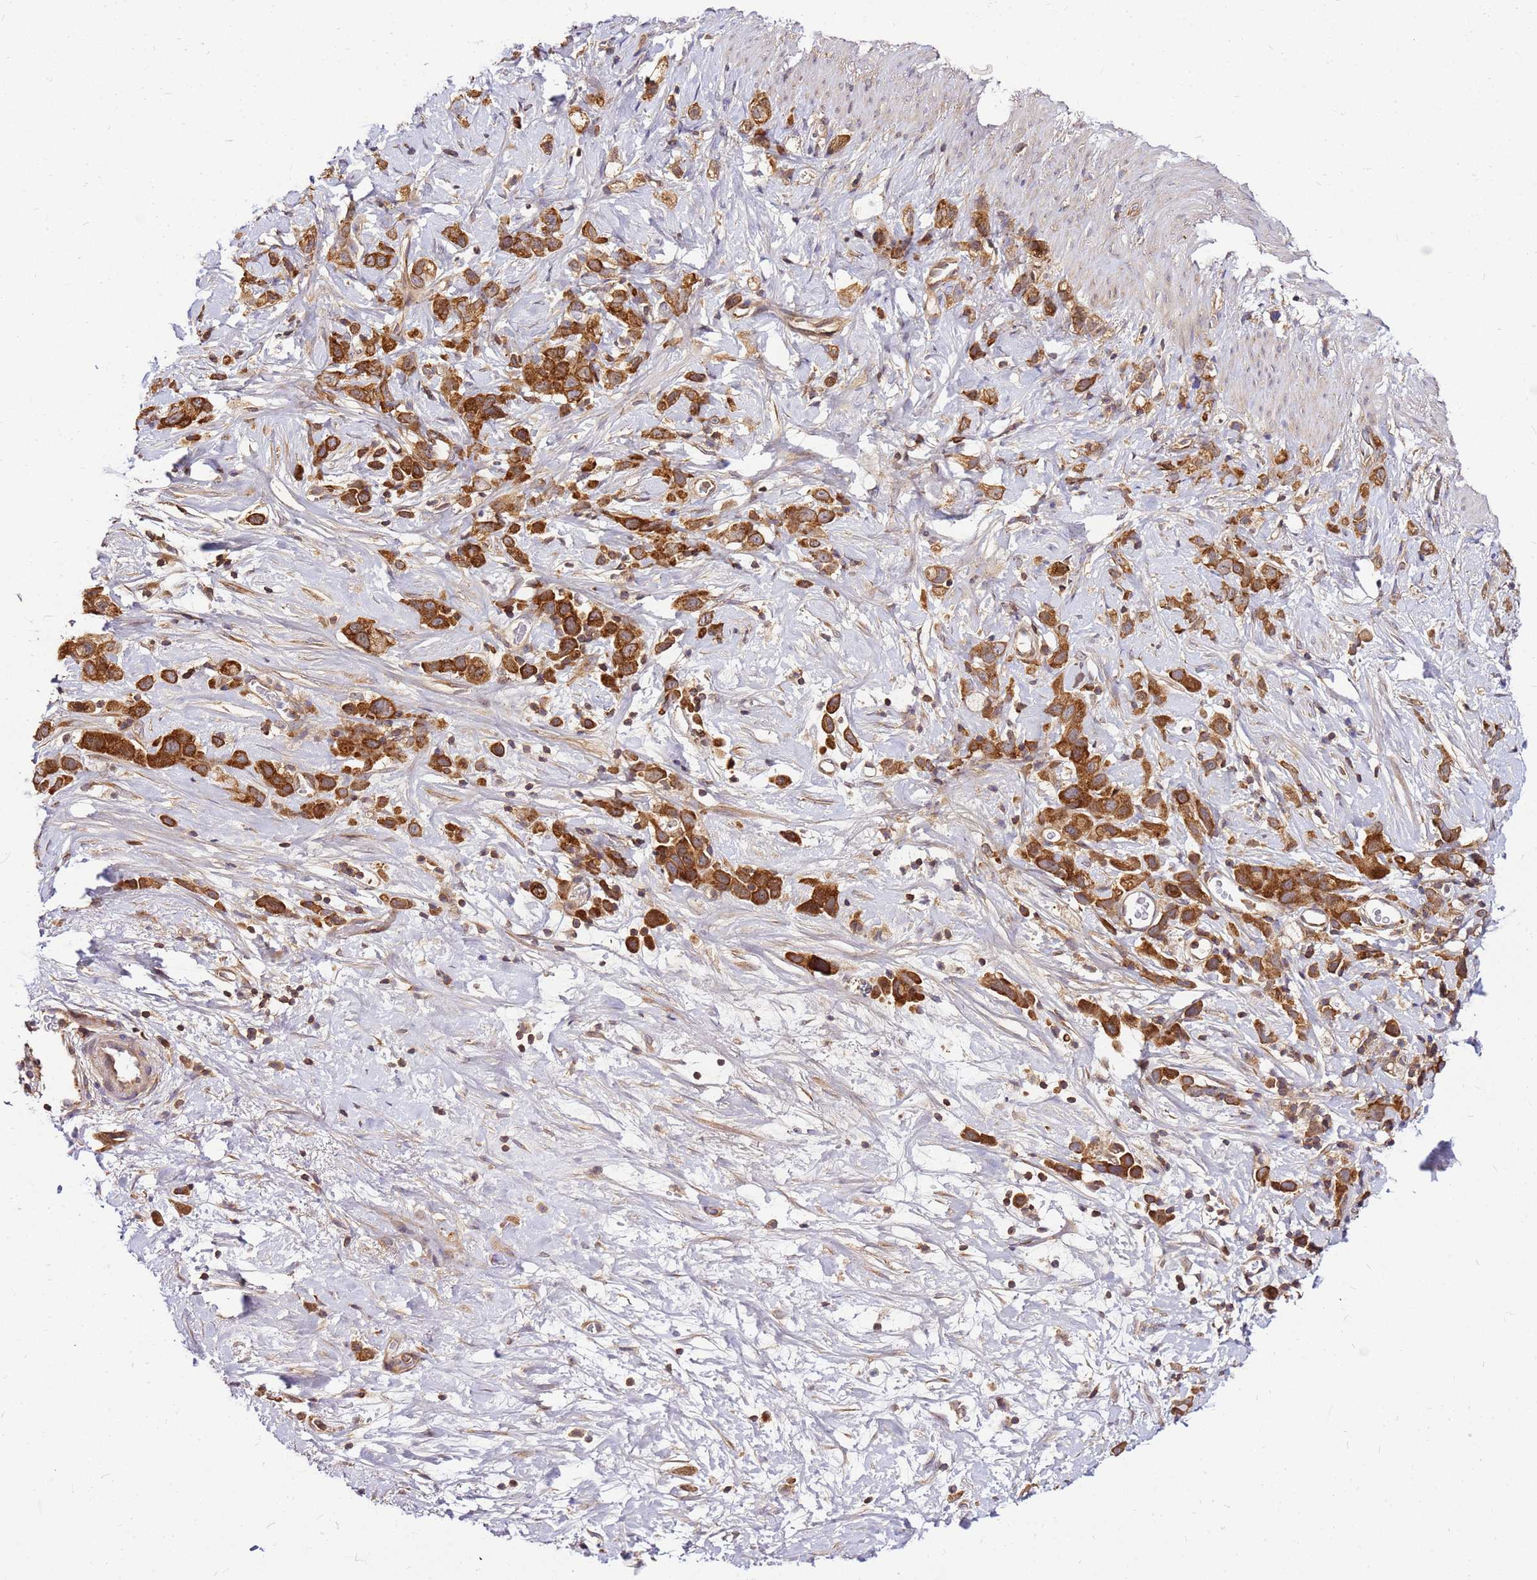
{"staining": {"intensity": "strong", "quantity": ">75%", "location": "cytoplasmic/membranous"}, "tissue": "stomach cancer", "cell_type": "Tumor cells", "image_type": "cancer", "snomed": [{"axis": "morphology", "description": "Adenocarcinoma, NOS"}, {"axis": "topography", "description": "Stomach"}], "caption": "Stomach cancer (adenocarcinoma) stained for a protein (brown) demonstrates strong cytoplasmic/membranous positive positivity in about >75% of tumor cells.", "gene": "PIH1D1", "patient": {"sex": "female", "age": 65}}